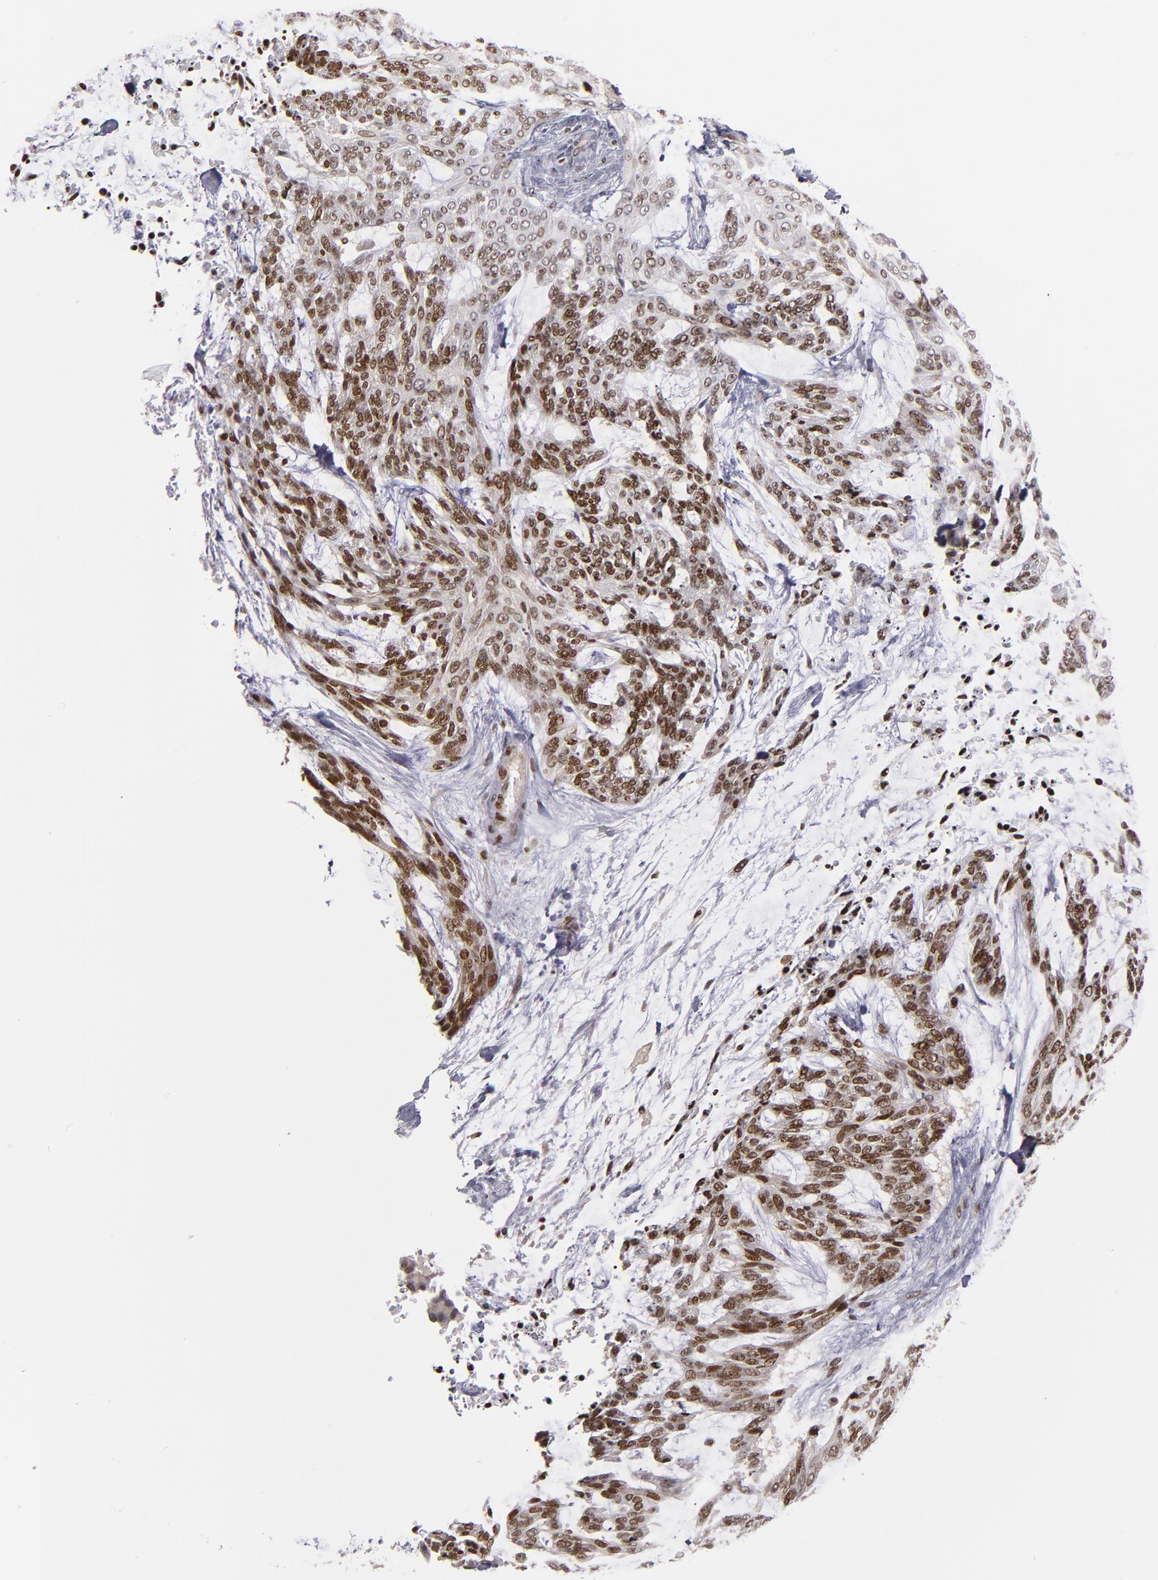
{"staining": {"intensity": "moderate", "quantity": ">75%", "location": "nuclear"}, "tissue": "skin cancer", "cell_type": "Tumor cells", "image_type": "cancer", "snomed": [{"axis": "morphology", "description": "Normal tissue, NOS"}, {"axis": "morphology", "description": "Basal cell carcinoma"}, {"axis": "topography", "description": "Skin"}], "caption": "Tumor cells exhibit medium levels of moderate nuclear staining in about >75% of cells in skin cancer (basal cell carcinoma). (DAB (3,3'-diaminobenzidine) = brown stain, brightfield microscopy at high magnification).", "gene": "KDM6A", "patient": {"sex": "female", "age": 71}}